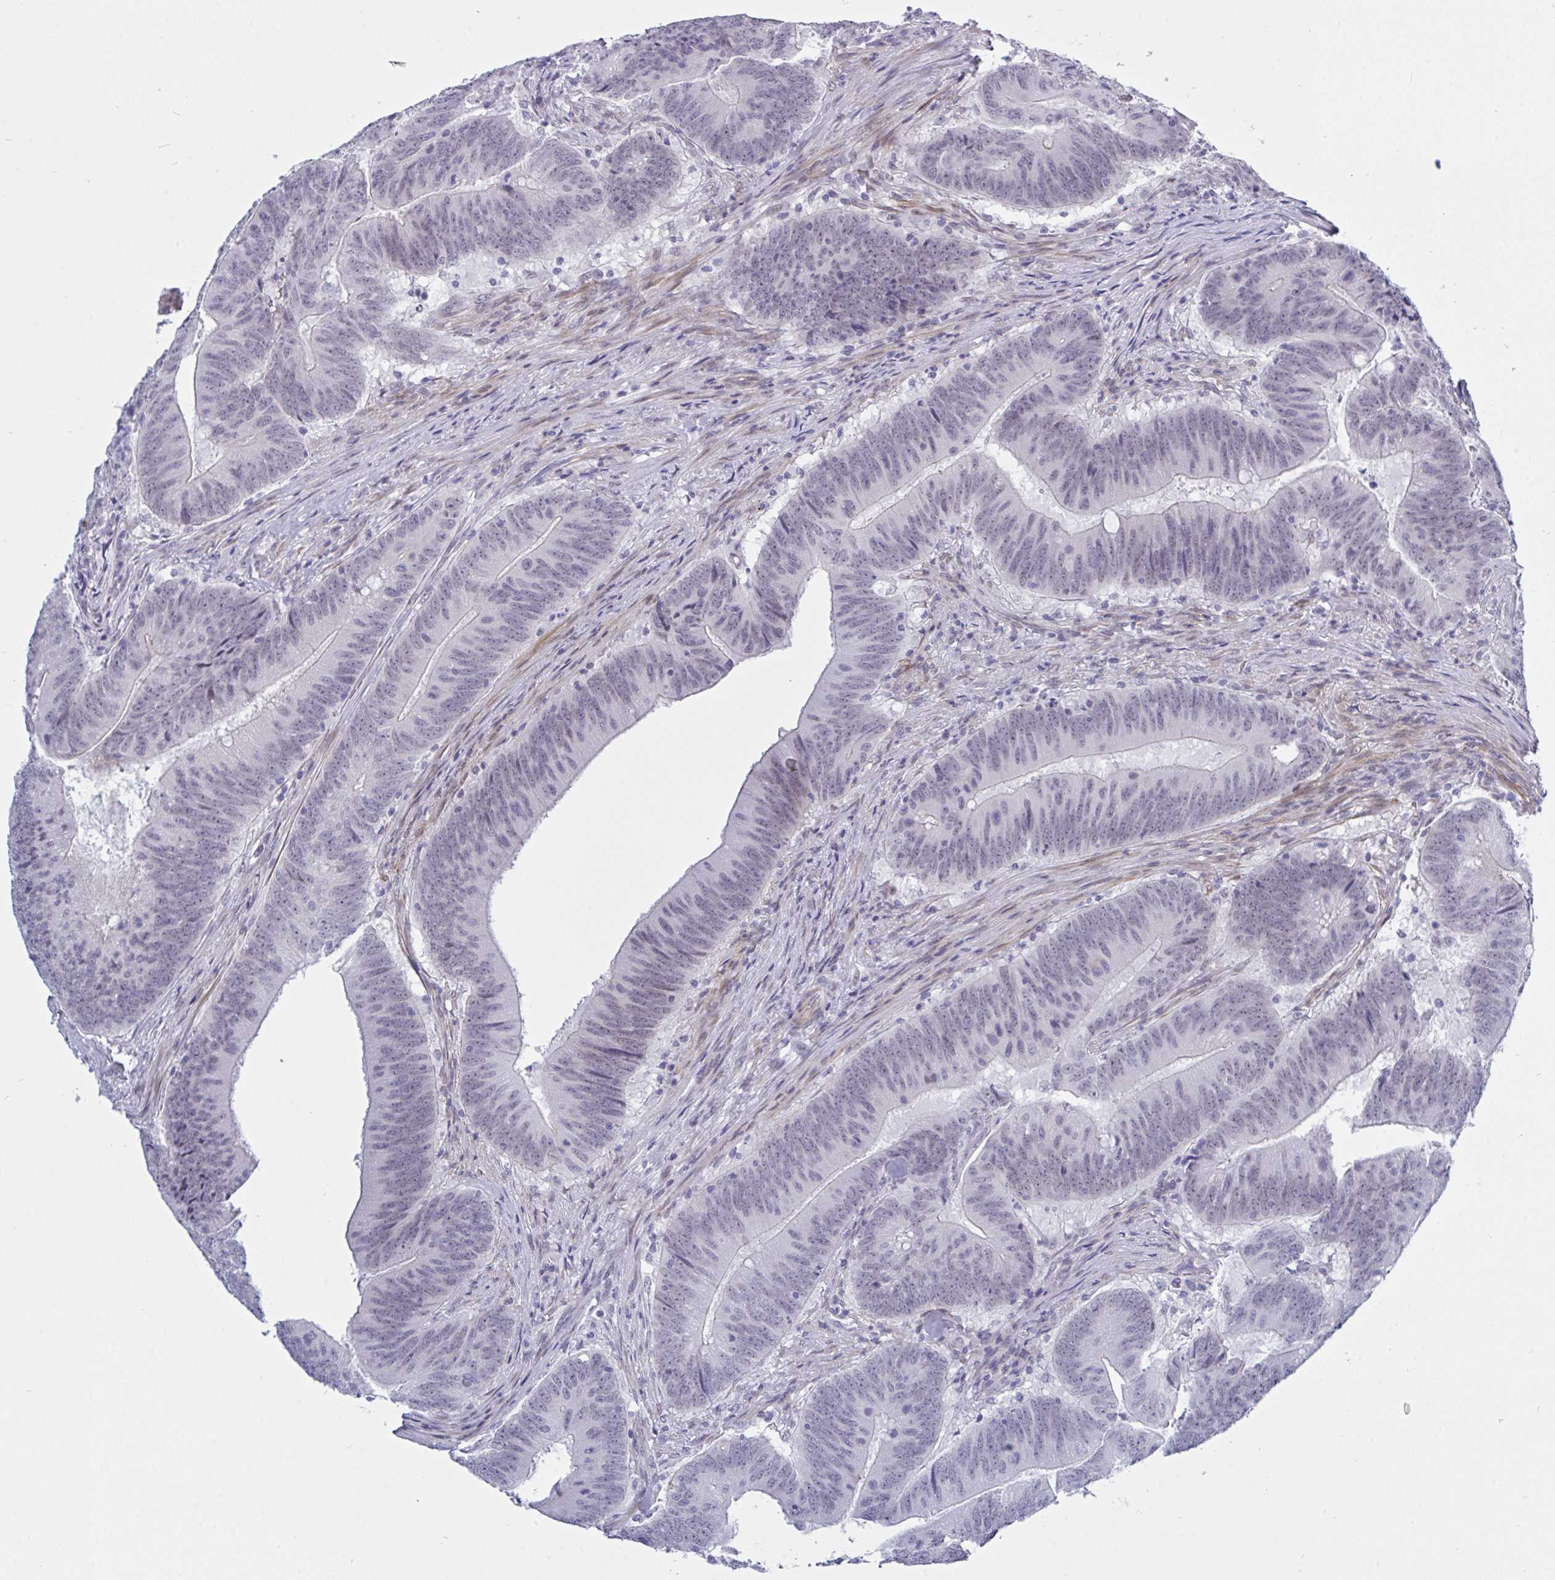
{"staining": {"intensity": "negative", "quantity": "none", "location": "none"}, "tissue": "colorectal cancer", "cell_type": "Tumor cells", "image_type": "cancer", "snomed": [{"axis": "morphology", "description": "Adenocarcinoma, NOS"}, {"axis": "topography", "description": "Colon"}], "caption": "Immunohistochemical staining of human colorectal cancer (adenocarcinoma) reveals no significant positivity in tumor cells.", "gene": "FBXL22", "patient": {"sex": "female", "age": 87}}